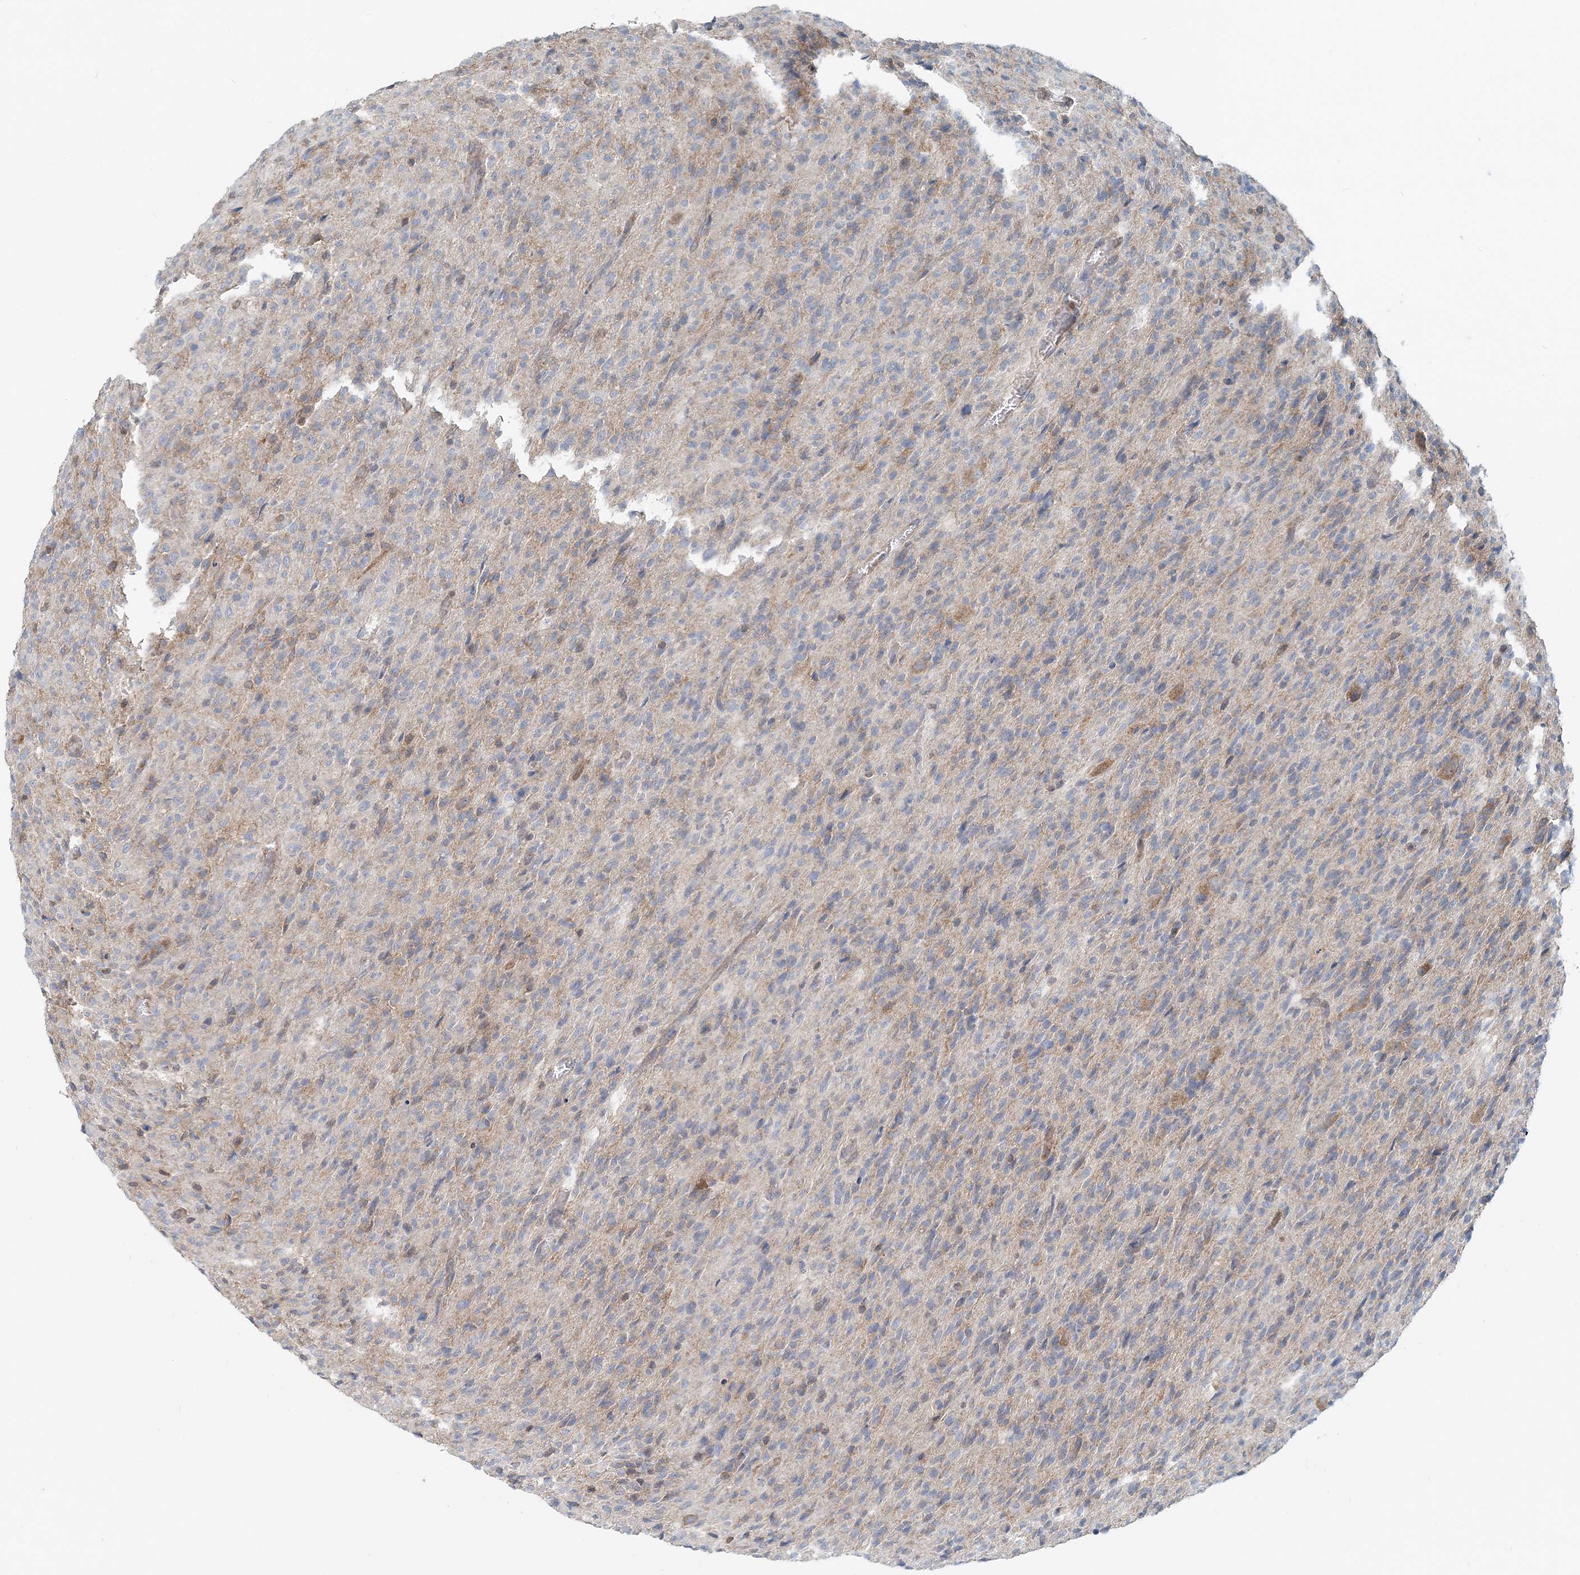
{"staining": {"intensity": "weak", "quantity": "<25%", "location": "cytoplasmic/membranous"}, "tissue": "glioma", "cell_type": "Tumor cells", "image_type": "cancer", "snomed": [{"axis": "morphology", "description": "Glioma, malignant, High grade"}, {"axis": "topography", "description": "Brain"}], "caption": "The photomicrograph displays no staining of tumor cells in malignant glioma (high-grade).", "gene": "MOB4", "patient": {"sex": "female", "age": 57}}